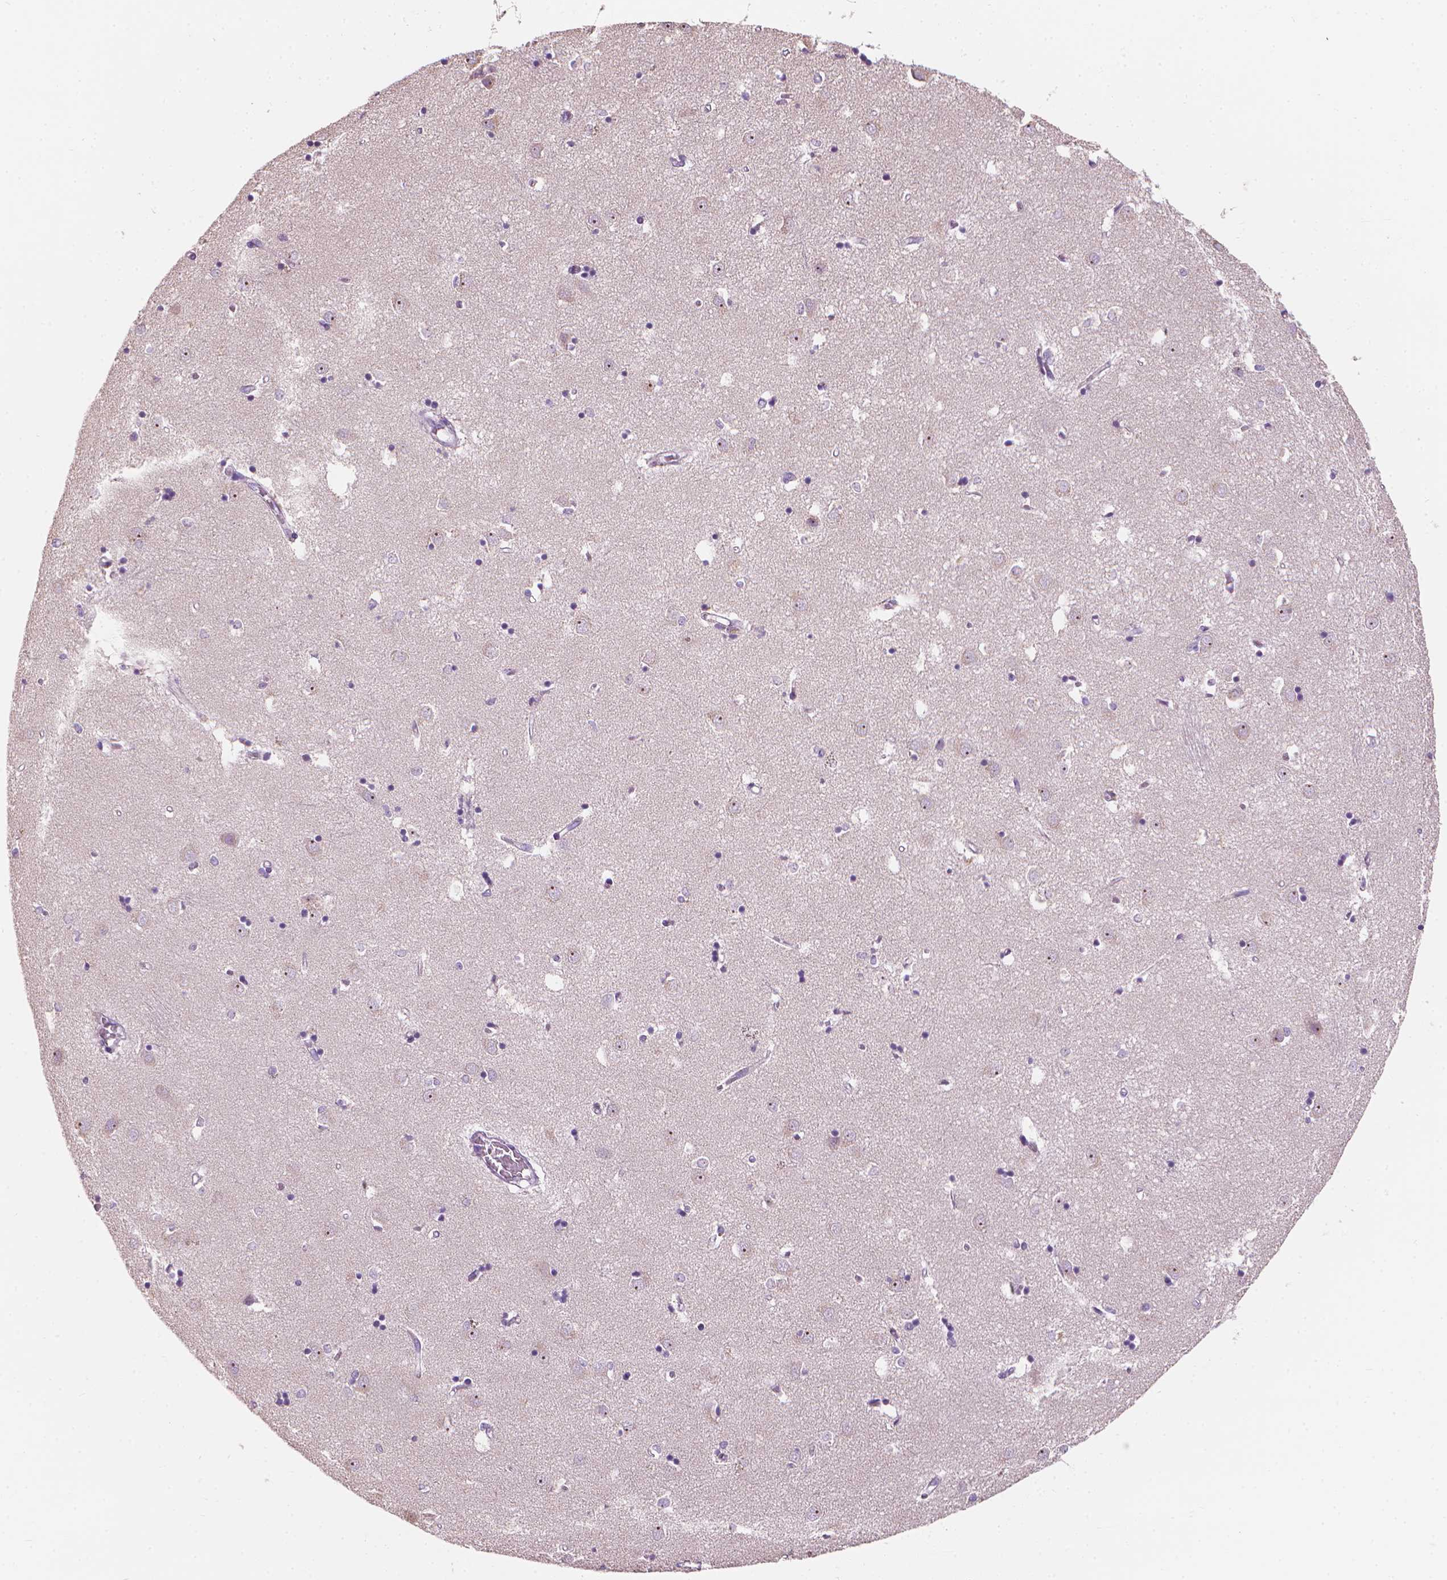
{"staining": {"intensity": "negative", "quantity": "none", "location": "none"}, "tissue": "caudate", "cell_type": "Glial cells", "image_type": "normal", "snomed": [{"axis": "morphology", "description": "Normal tissue, NOS"}, {"axis": "topography", "description": "Lateral ventricle wall"}], "caption": "Caudate stained for a protein using IHC exhibits no staining glial cells.", "gene": "GPRC5A", "patient": {"sex": "male", "age": 54}}